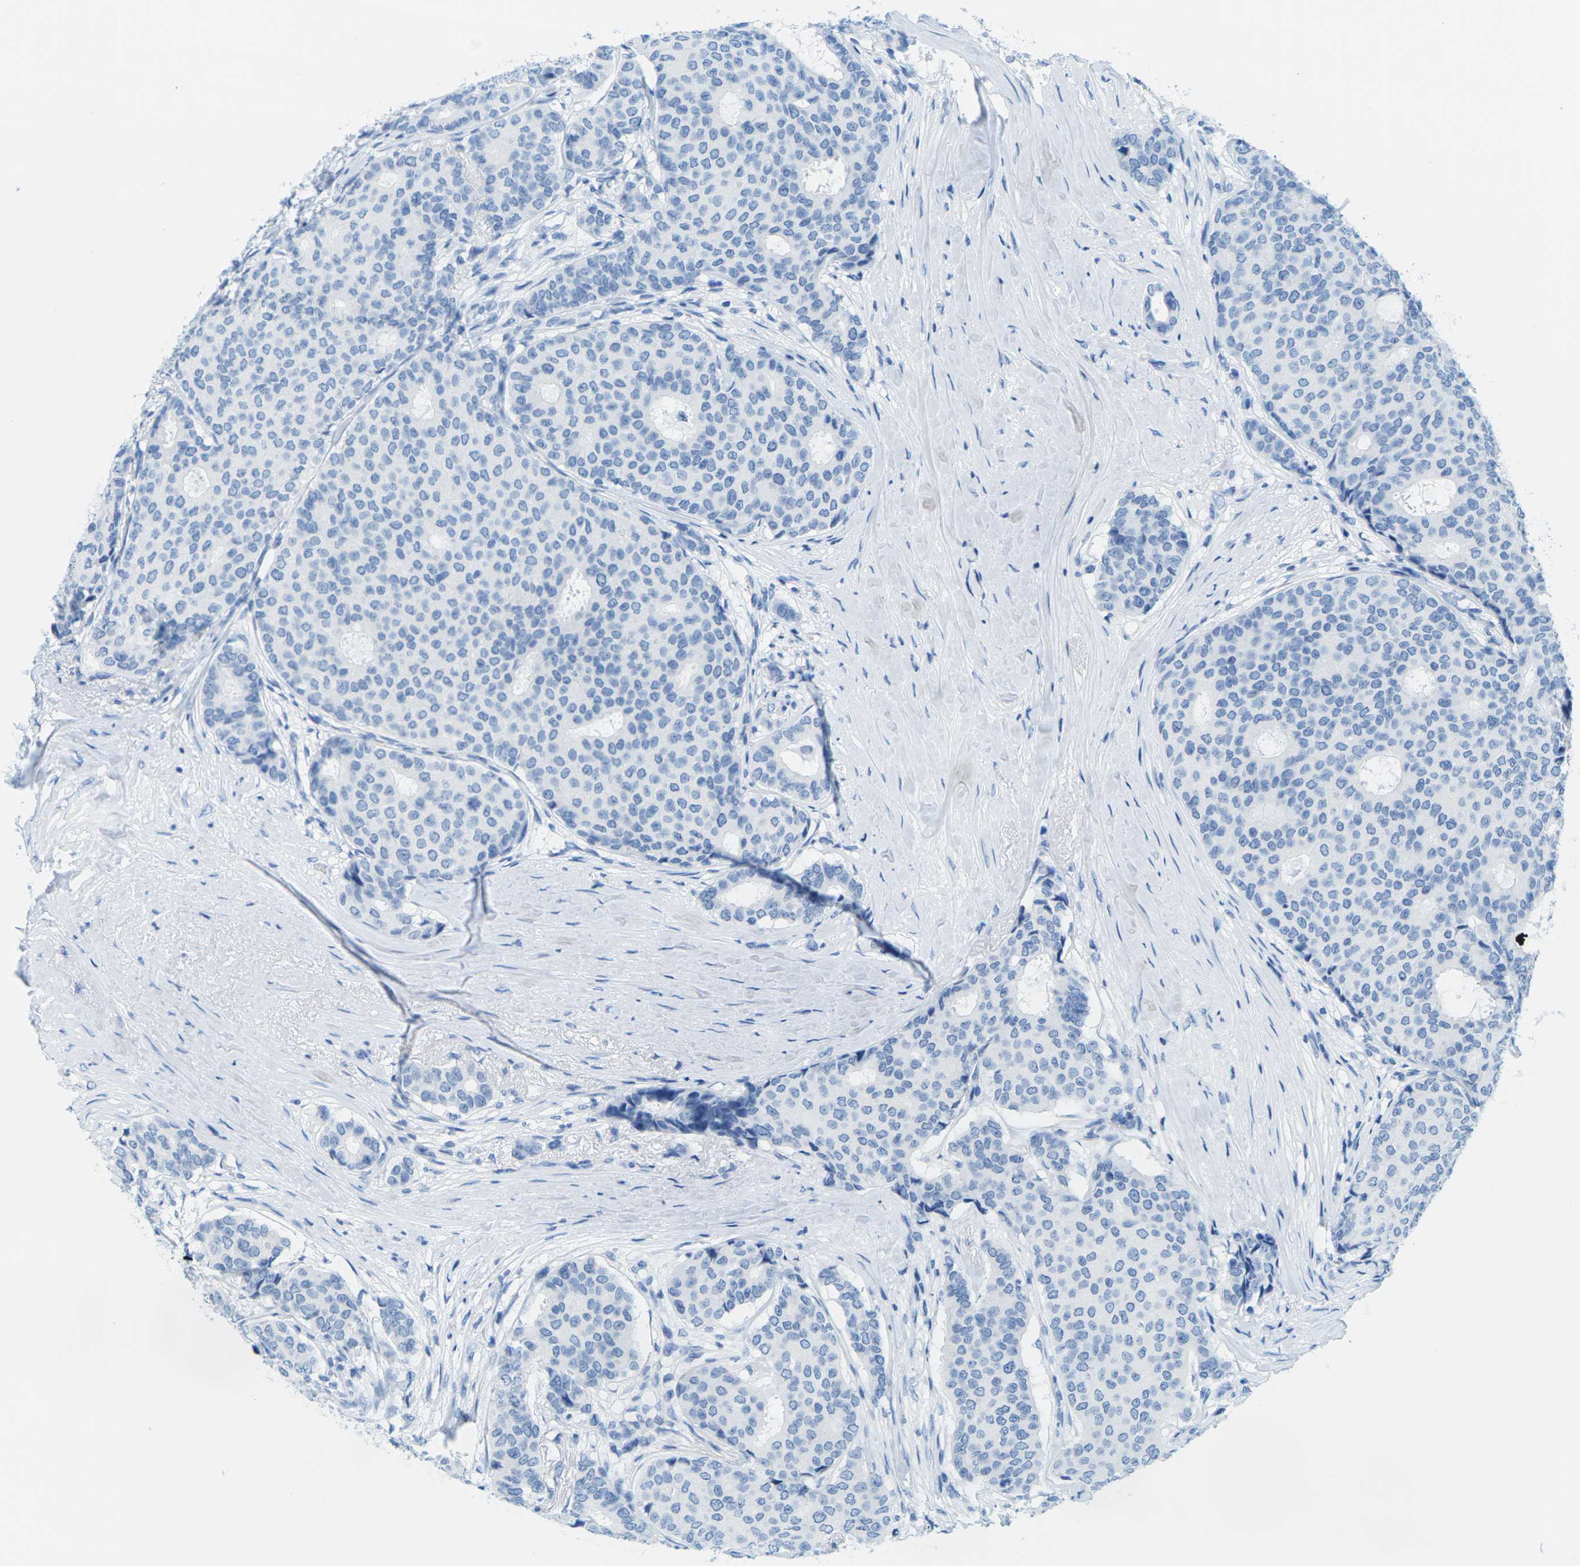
{"staining": {"intensity": "negative", "quantity": "none", "location": "none"}, "tissue": "breast cancer", "cell_type": "Tumor cells", "image_type": "cancer", "snomed": [{"axis": "morphology", "description": "Duct carcinoma"}, {"axis": "topography", "description": "Breast"}], "caption": "Immunohistochemical staining of human breast cancer (intraductal carcinoma) shows no significant expression in tumor cells.", "gene": "SLC12A1", "patient": {"sex": "female", "age": 75}}